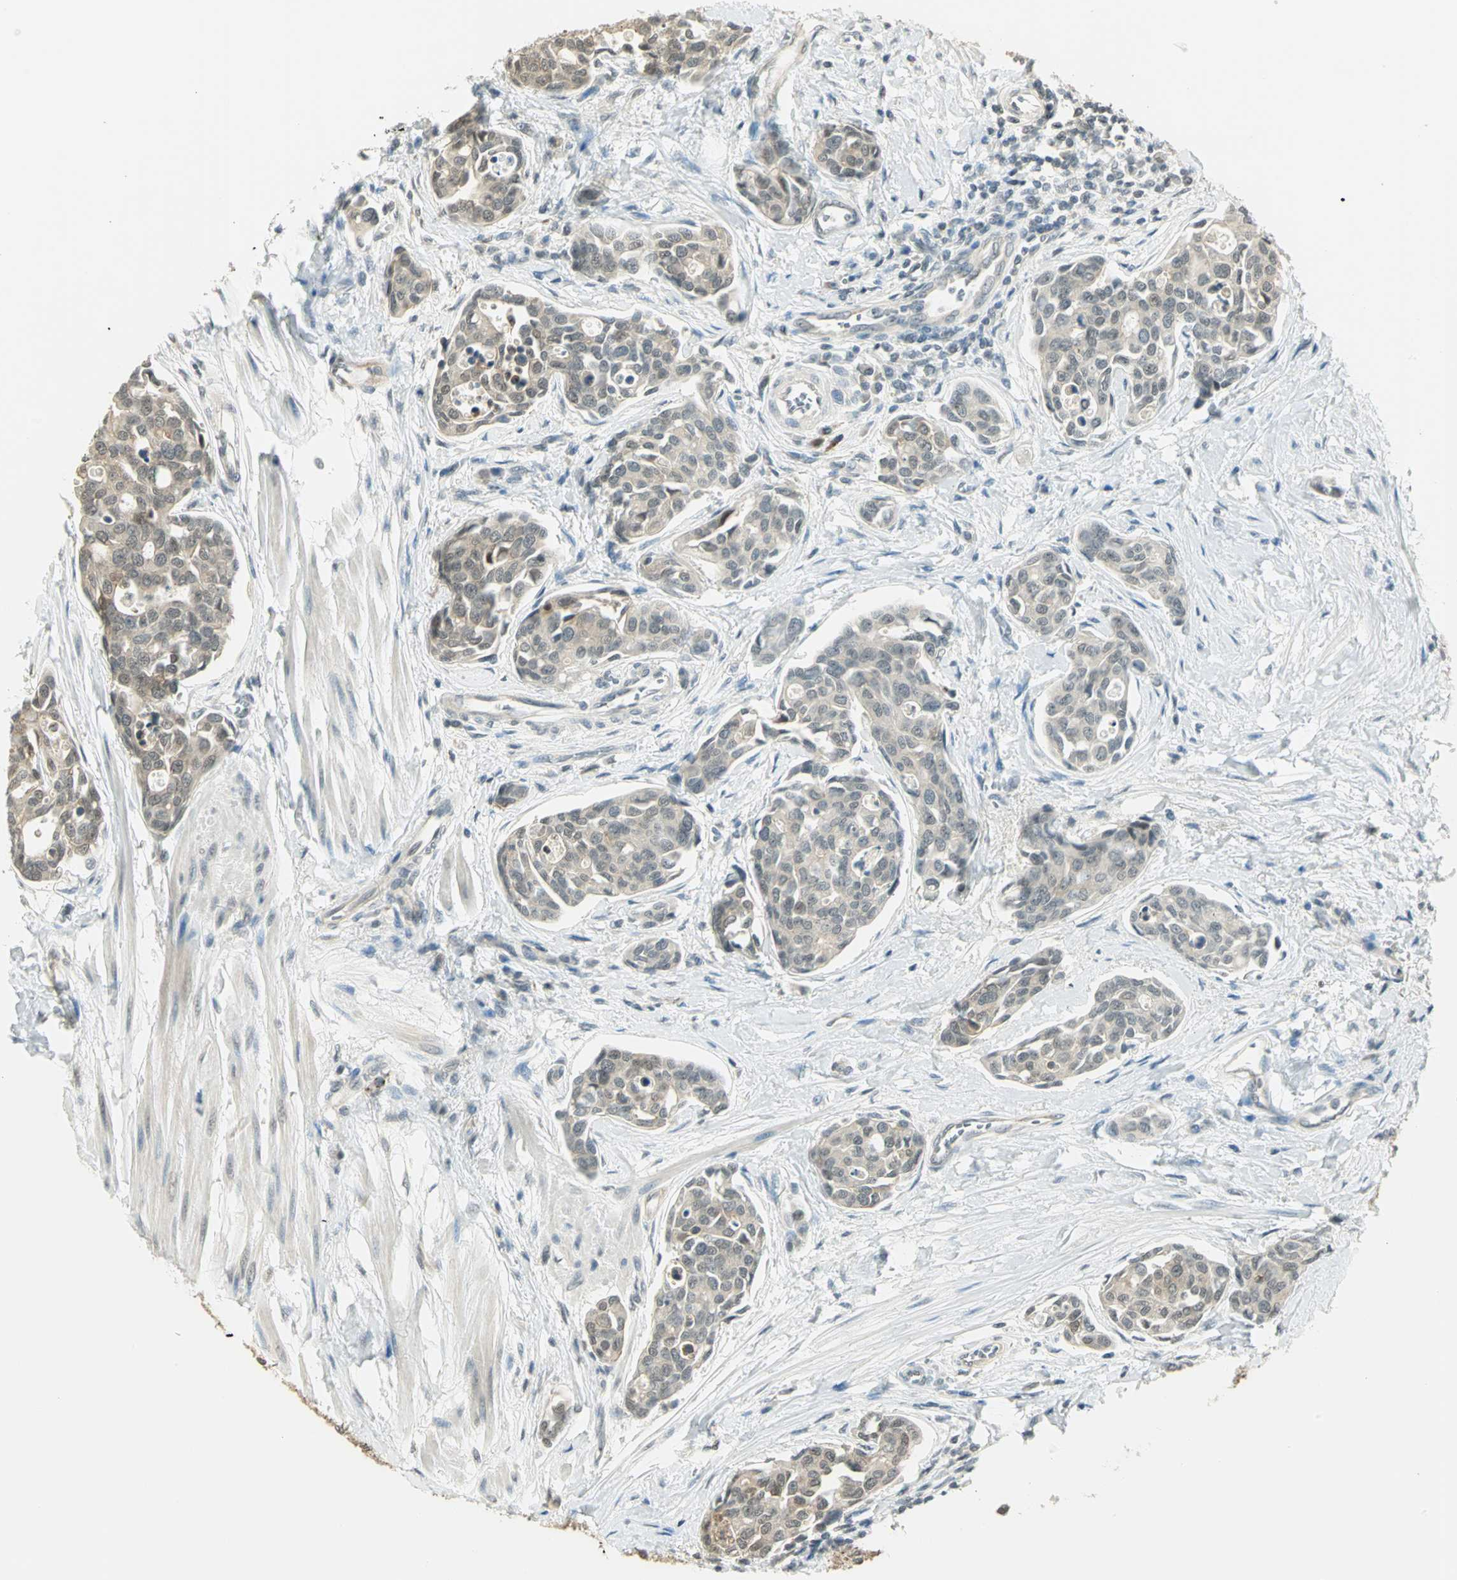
{"staining": {"intensity": "weak", "quantity": ">75%", "location": "cytoplasmic/membranous"}, "tissue": "urothelial cancer", "cell_type": "Tumor cells", "image_type": "cancer", "snomed": [{"axis": "morphology", "description": "Urothelial carcinoma, High grade"}, {"axis": "topography", "description": "Urinary bladder"}], "caption": "Protein expression analysis of urothelial cancer shows weak cytoplasmic/membranous staining in about >75% of tumor cells.", "gene": "CDC34", "patient": {"sex": "male", "age": 78}}